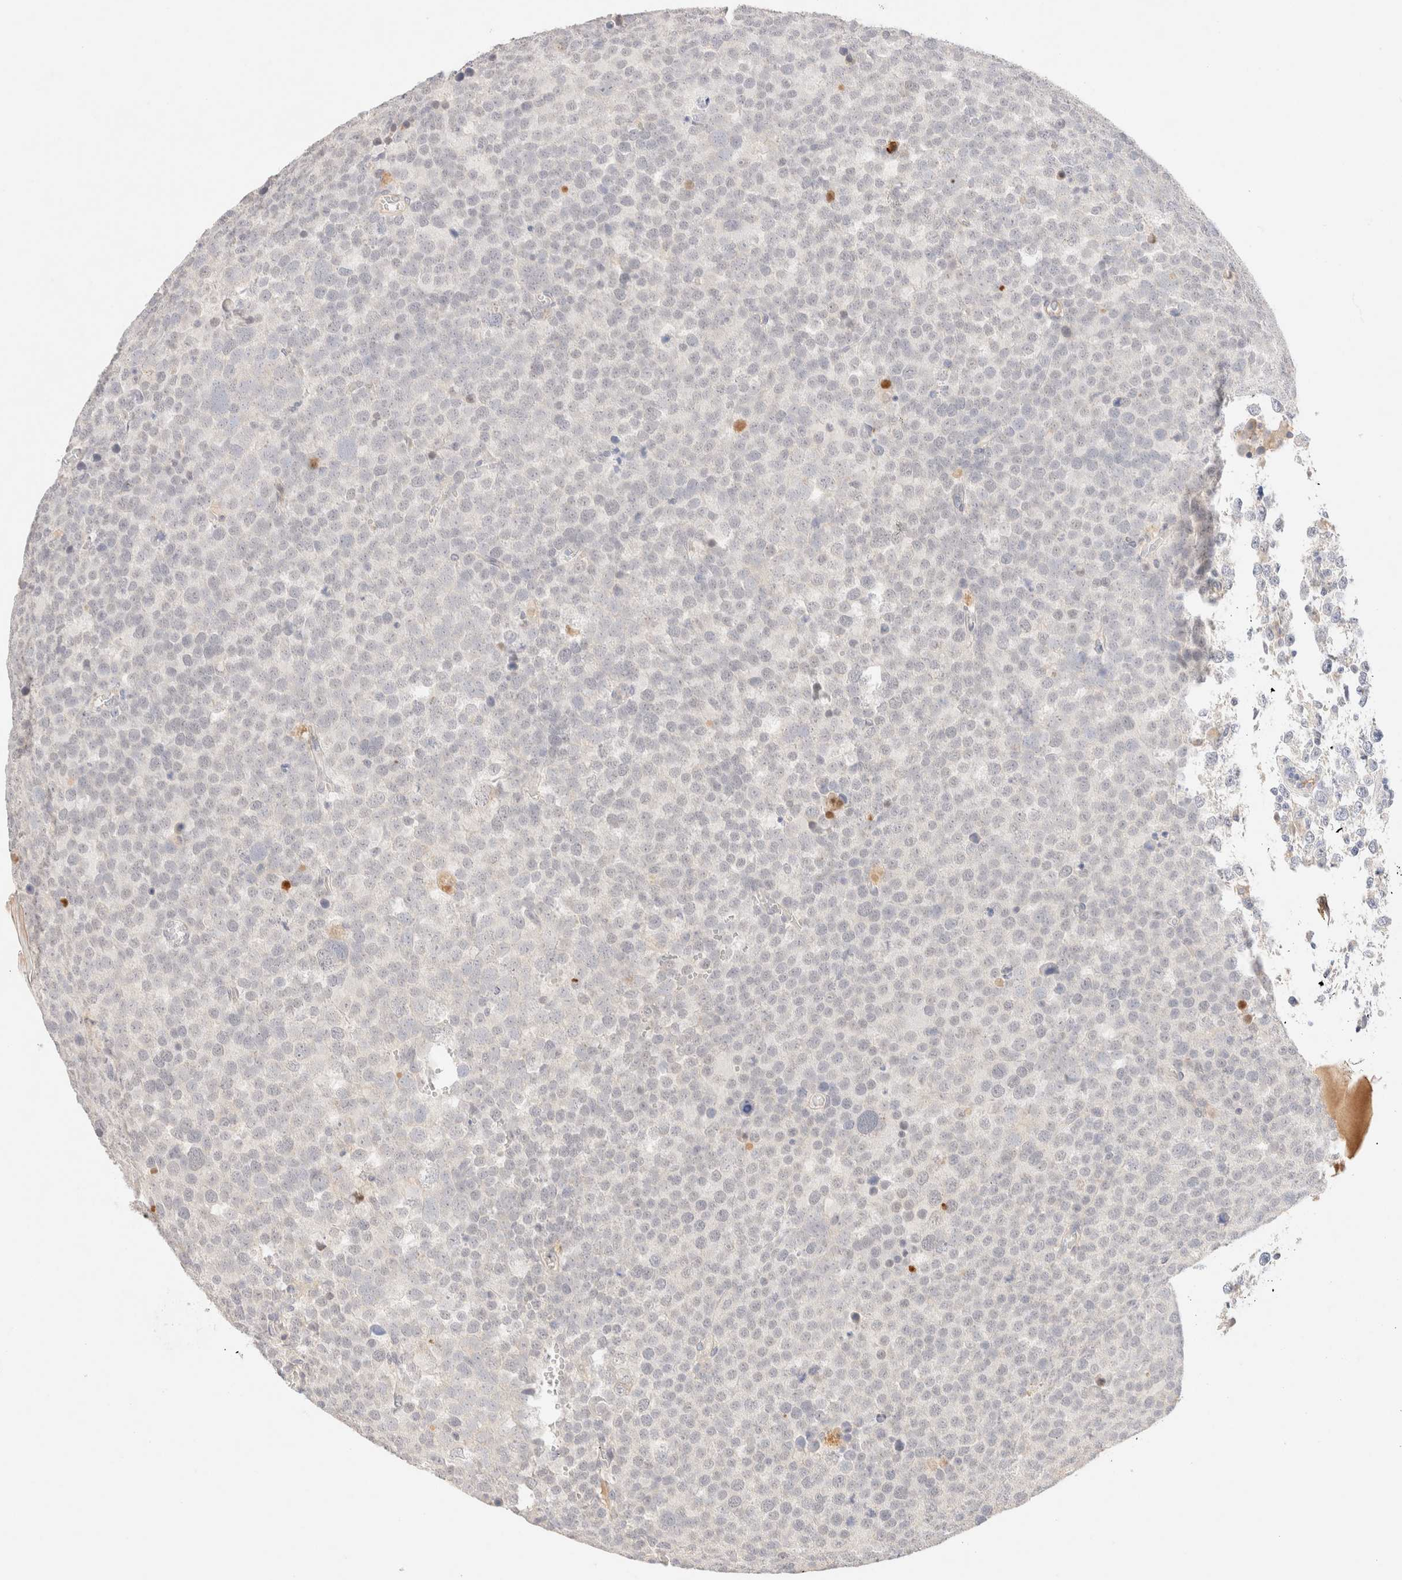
{"staining": {"intensity": "negative", "quantity": "none", "location": "none"}, "tissue": "testis cancer", "cell_type": "Tumor cells", "image_type": "cancer", "snomed": [{"axis": "morphology", "description": "Seminoma, NOS"}, {"axis": "topography", "description": "Testis"}], "caption": "This is an immunohistochemistry (IHC) image of human seminoma (testis). There is no staining in tumor cells.", "gene": "SNTB1", "patient": {"sex": "male", "age": 71}}